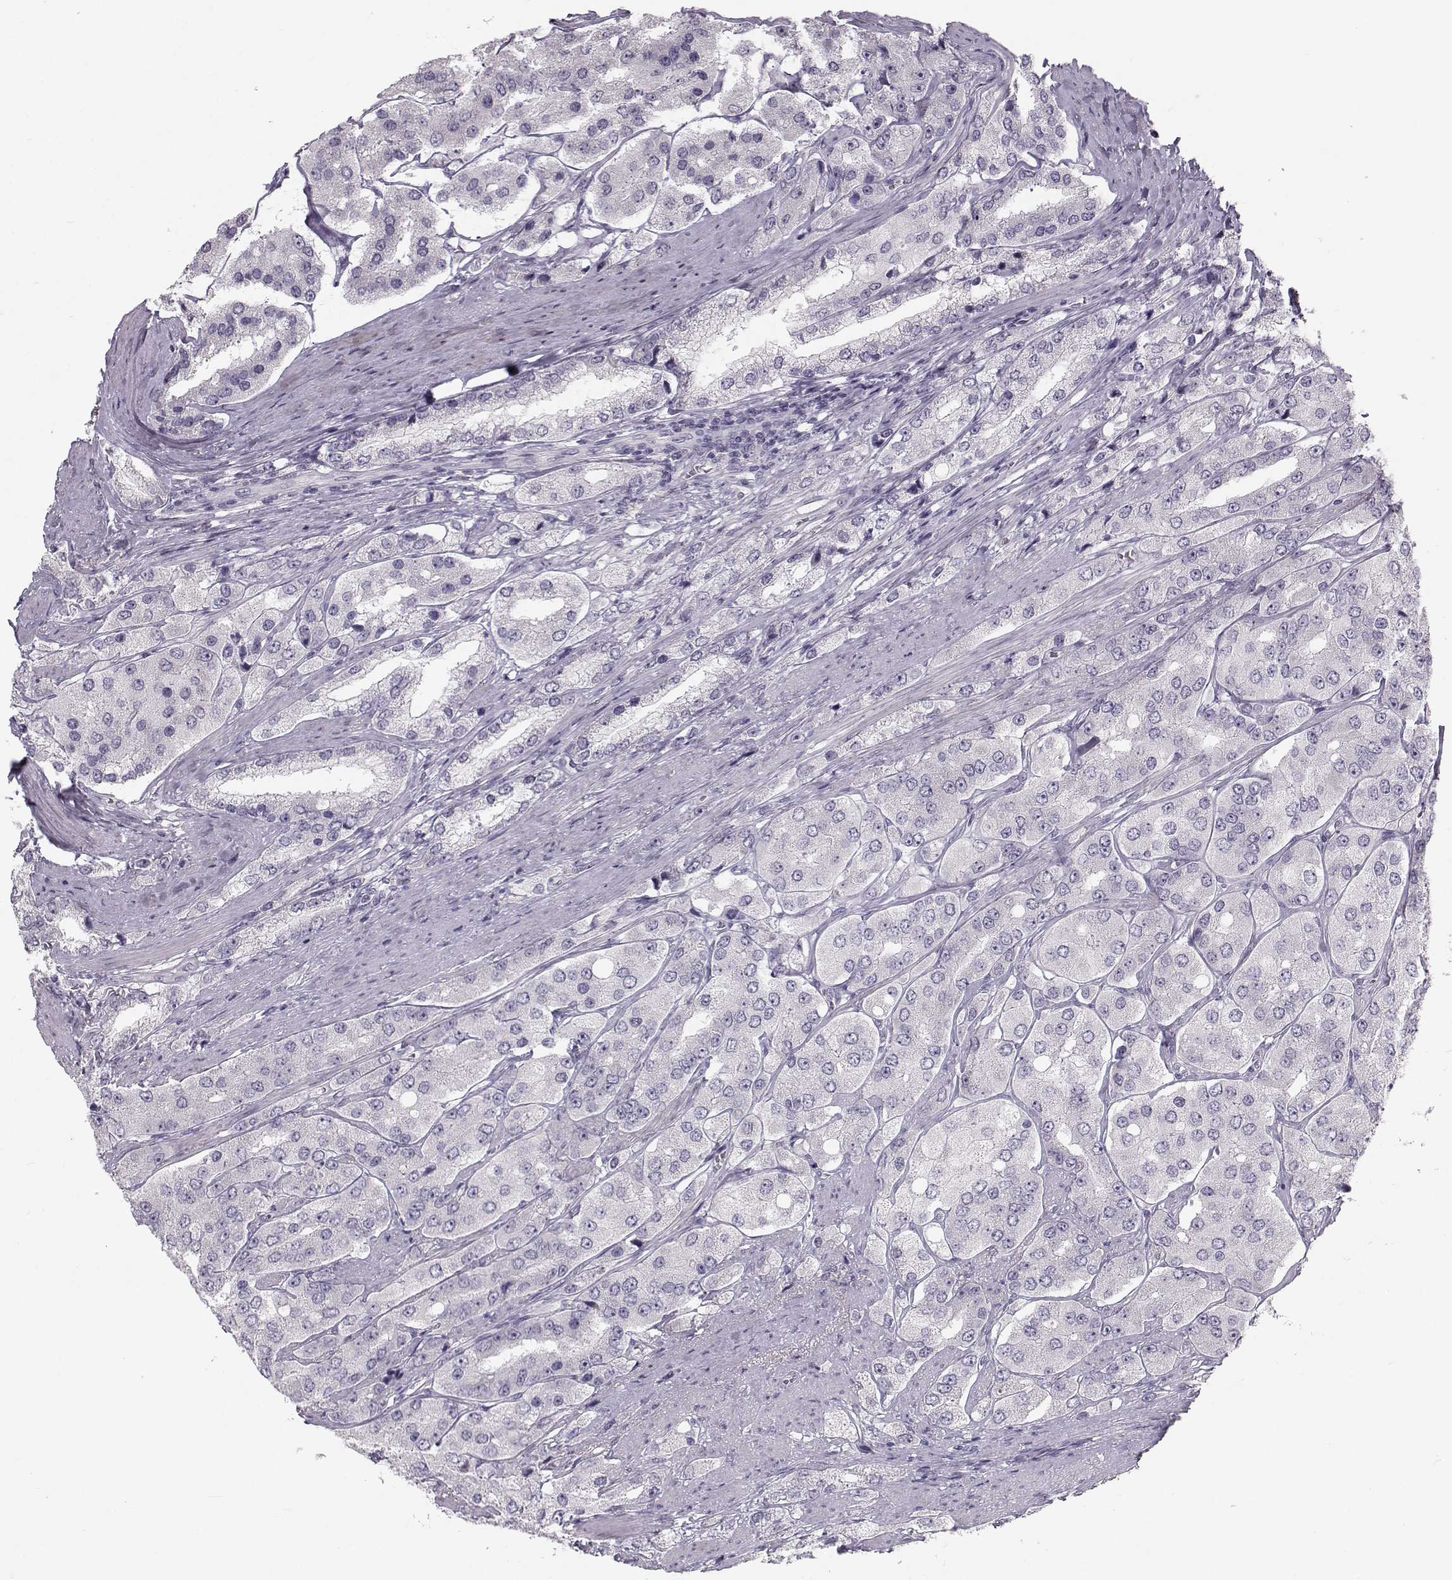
{"staining": {"intensity": "negative", "quantity": "none", "location": "none"}, "tissue": "prostate cancer", "cell_type": "Tumor cells", "image_type": "cancer", "snomed": [{"axis": "morphology", "description": "Adenocarcinoma, Low grade"}, {"axis": "topography", "description": "Prostate"}], "caption": "DAB immunohistochemical staining of prostate cancer (low-grade adenocarcinoma) shows no significant expression in tumor cells. (Immunohistochemistry (ihc), brightfield microscopy, high magnification).", "gene": "OIP5", "patient": {"sex": "male", "age": 69}}